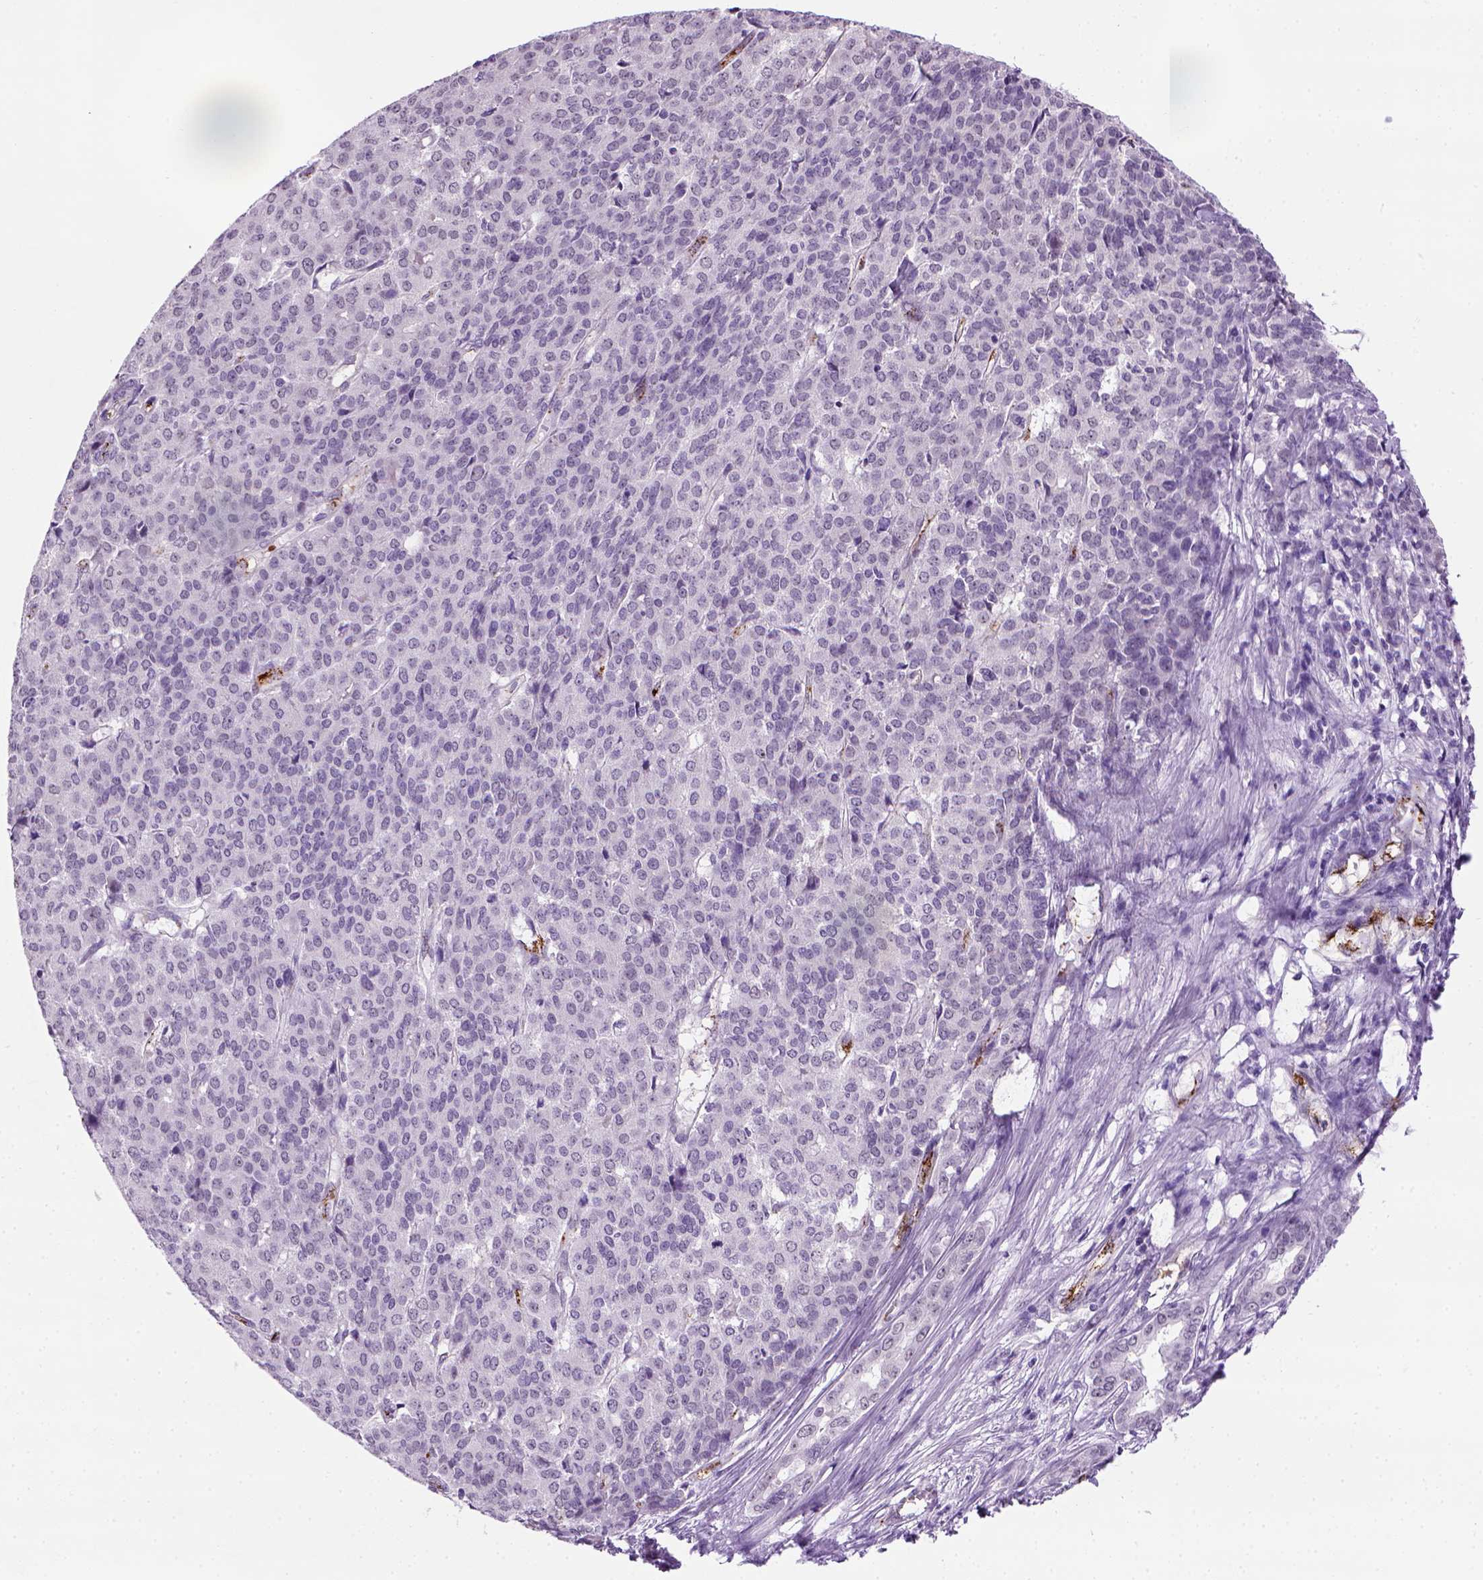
{"staining": {"intensity": "negative", "quantity": "none", "location": "none"}, "tissue": "liver cancer", "cell_type": "Tumor cells", "image_type": "cancer", "snomed": [{"axis": "morphology", "description": "Cholangiocarcinoma"}, {"axis": "topography", "description": "Liver"}], "caption": "Immunohistochemistry image of neoplastic tissue: liver cholangiocarcinoma stained with DAB (3,3'-diaminobenzidine) exhibits no significant protein staining in tumor cells.", "gene": "VWF", "patient": {"sex": "female", "age": 47}}